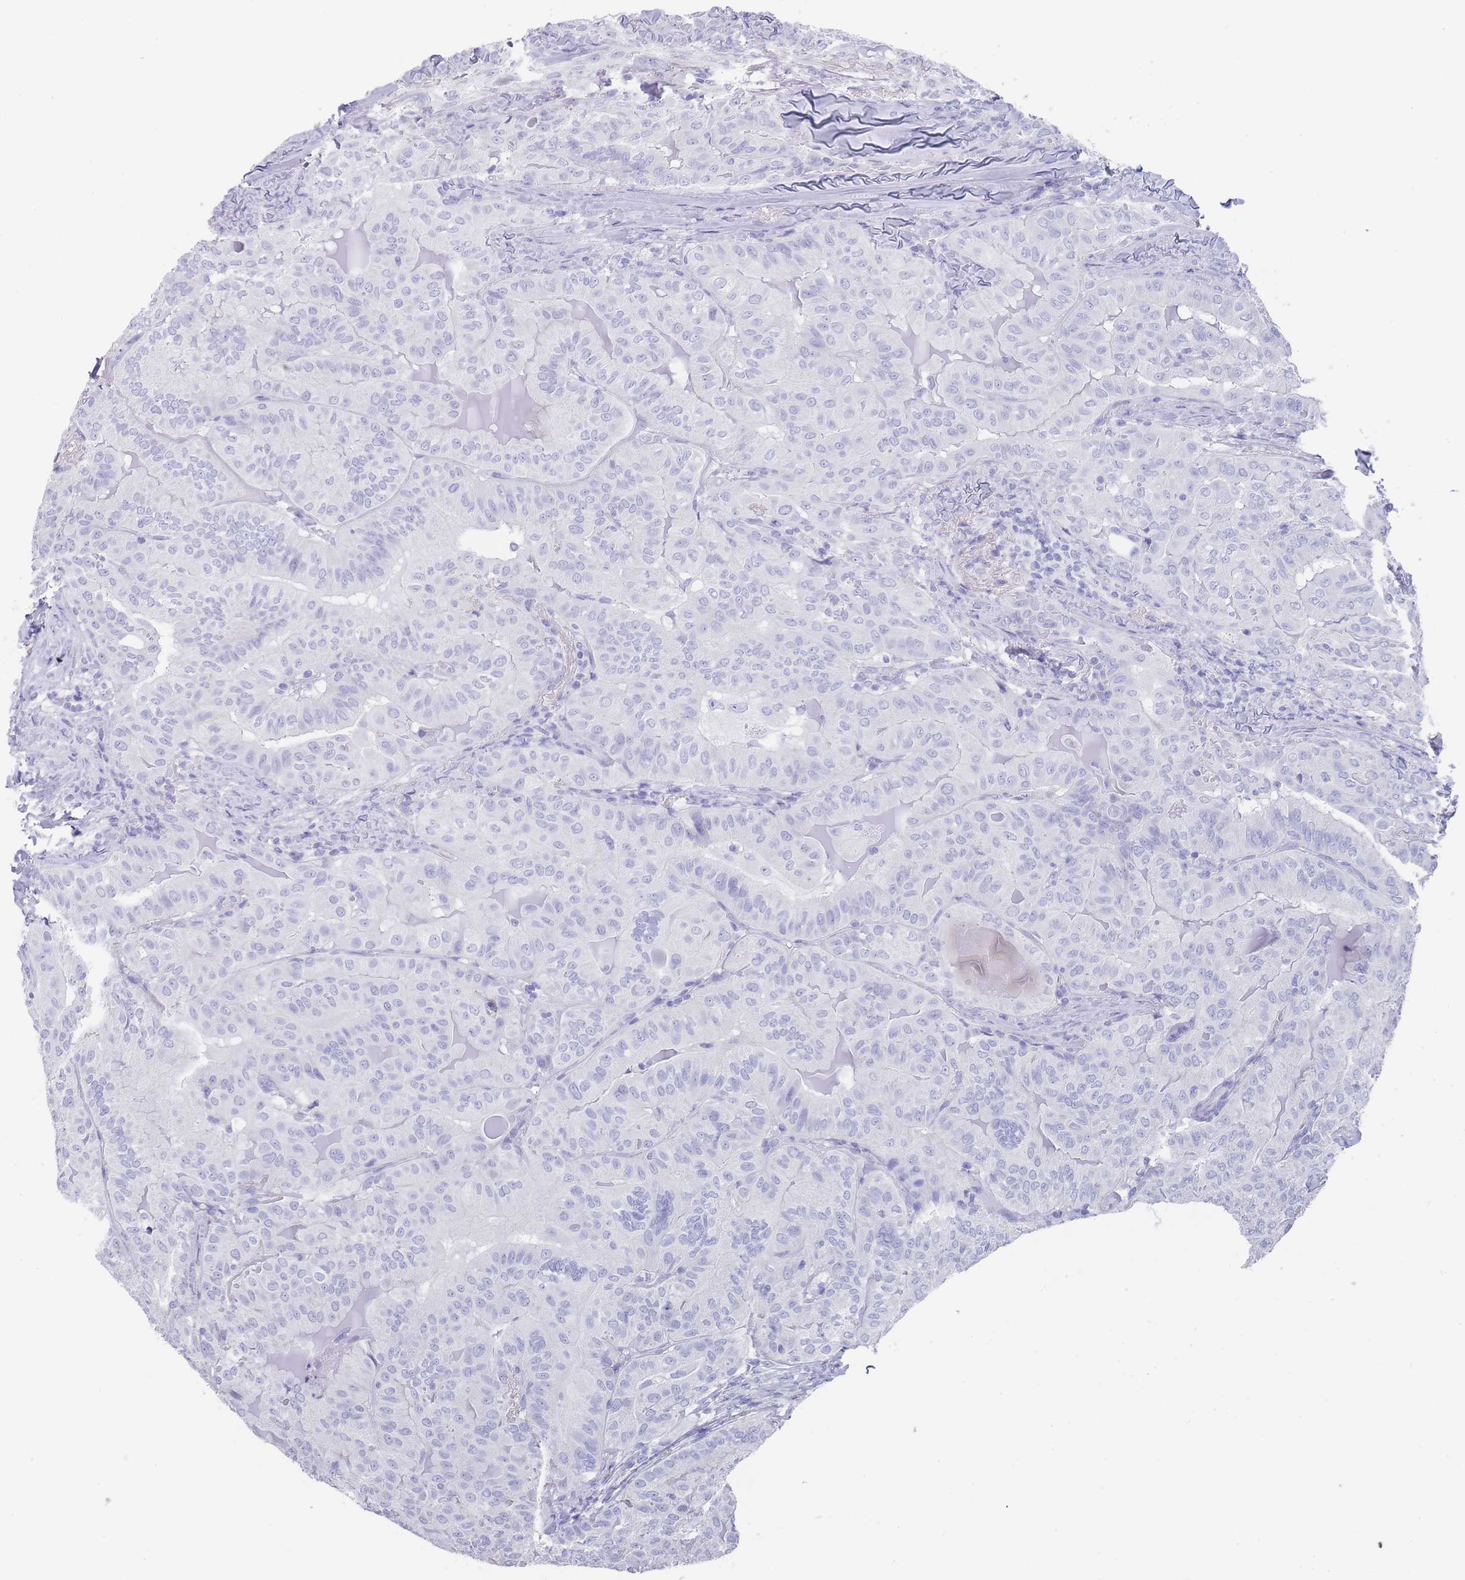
{"staining": {"intensity": "negative", "quantity": "none", "location": "none"}, "tissue": "thyroid cancer", "cell_type": "Tumor cells", "image_type": "cancer", "snomed": [{"axis": "morphology", "description": "Papillary adenocarcinoma, NOS"}, {"axis": "topography", "description": "Thyroid gland"}], "caption": "Immunohistochemistry of human papillary adenocarcinoma (thyroid) demonstrates no staining in tumor cells.", "gene": "RAB2B", "patient": {"sex": "female", "age": 68}}